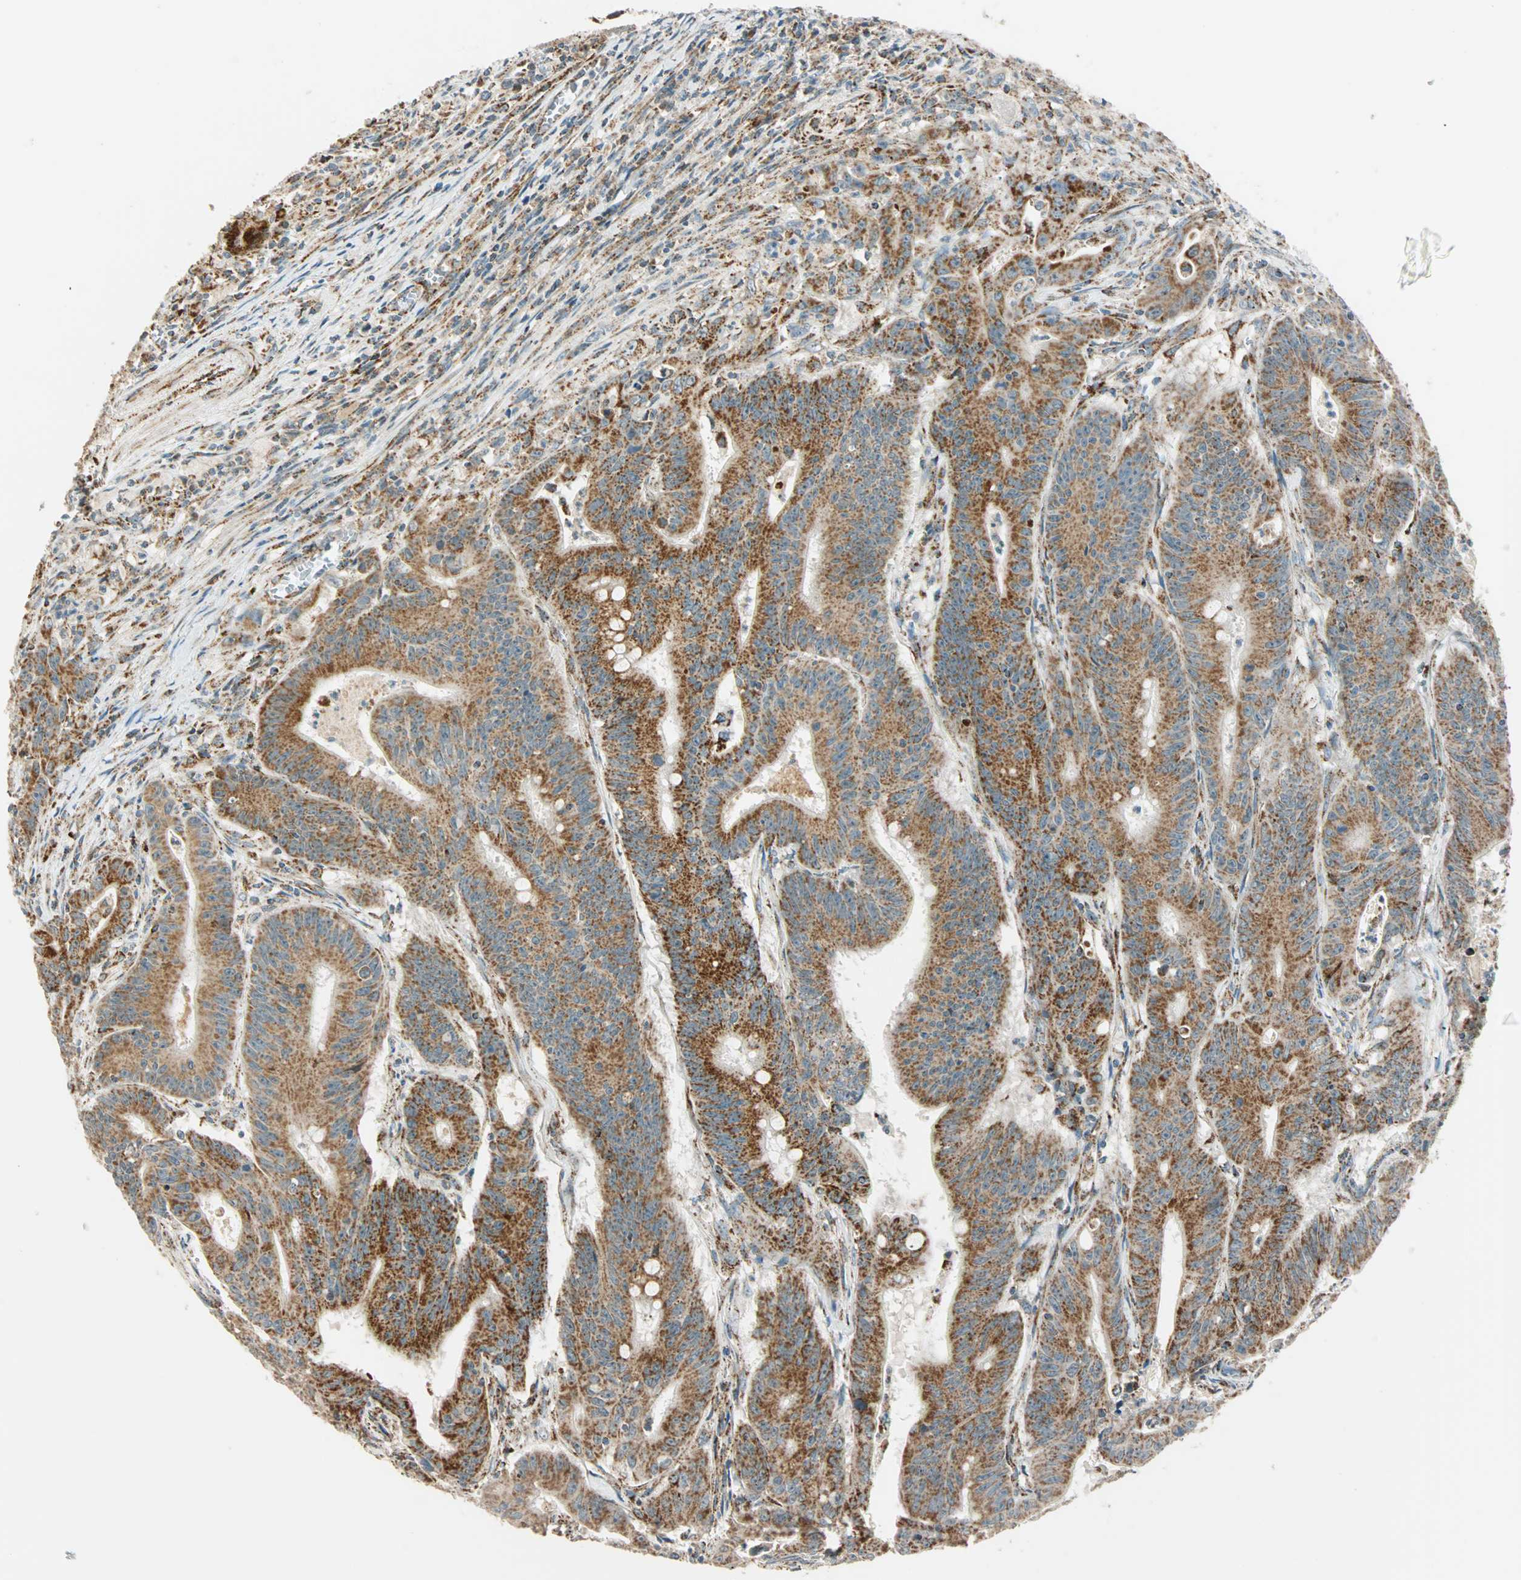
{"staining": {"intensity": "moderate", "quantity": ">75%", "location": "cytoplasmic/membranous"}, "tissue": "colorectal cancer", "cell_type": "Tumor cells", "image_type": "cancer", "snomed": [{"axis": "morphology", "description": "Adenocarcinoma, NOS"}, {"axis": "topography", "description": "Colon"}], "caption": "Adenocarcinoma (colorectal) was stained to show a protein in brown. There is medium levels of moderate cytoplasmic/membranous expression in approximately >75% of tumor cells.", "gene": "SPRY4", "patient": {"sex": "male", "age": 45}}